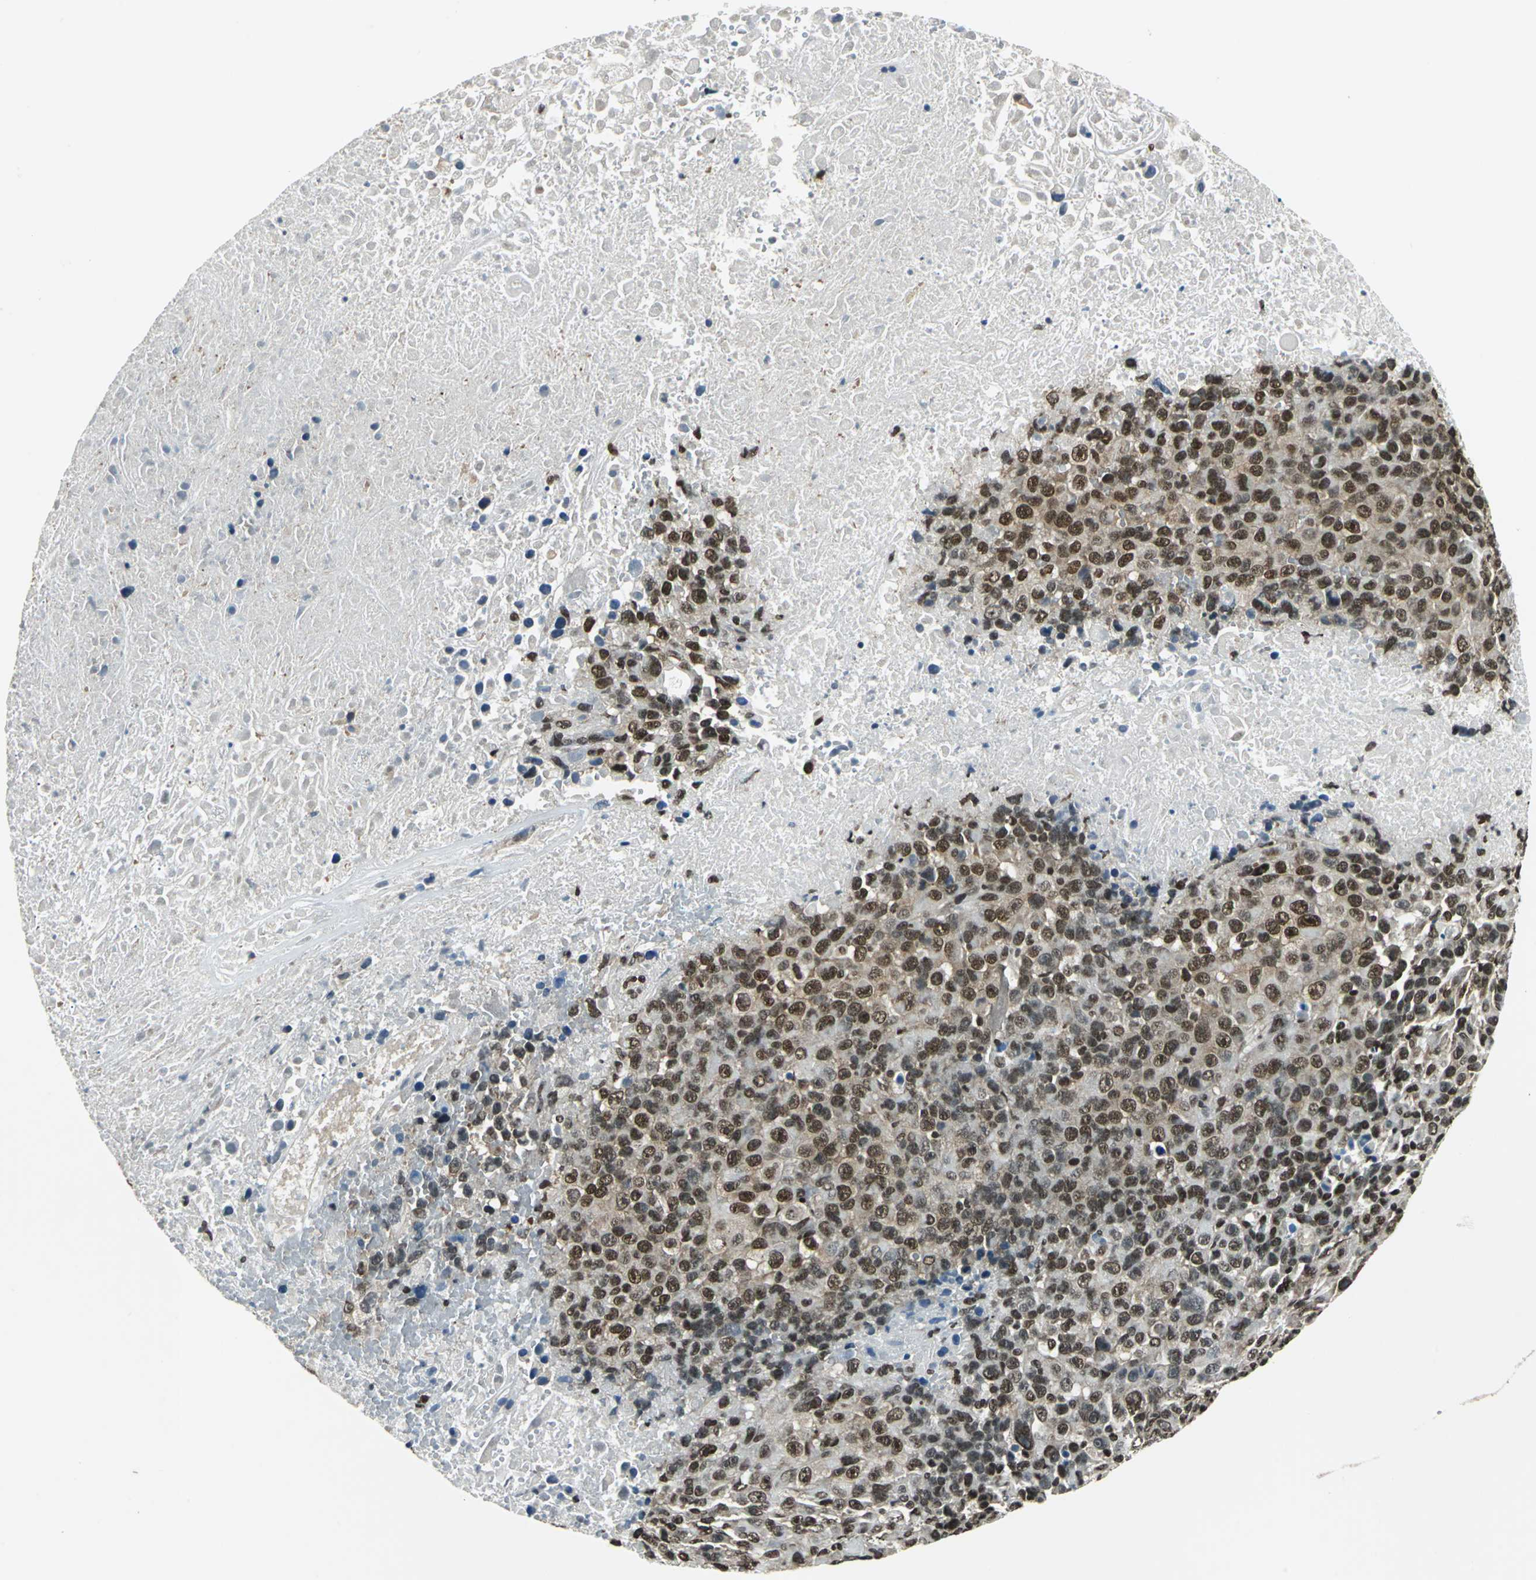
{"staining": {"intensity": "strong", "quantity": ">75%", "location": "cytoplasmic/membranous,nuclear"}, "tissue": "melanoma", "cell_type": "Tumor cells", "image_type": "cancer", "snomed": [{"axis": "morphology", "description": "Malignant melanoma, Metastatic site"}, {"axis": "topography", "description": "Cerebral cortex"}], "caption": "Immunohistochemistry (DAB (3,3'-diaminobenzidine)) staining of human malignant melanoma (metastatic site) displays strong cytoplasmic/membranous and nuclear protein staining in about >75% of tumor cells. Using DAB (3,3'-diaminobenzidine) (brown) and hematoxylin (blue) stains, captured at high magnification using brightfield microscopy.", "gene": "RBM14", "patient": {"sex": "female", "age": 52}}